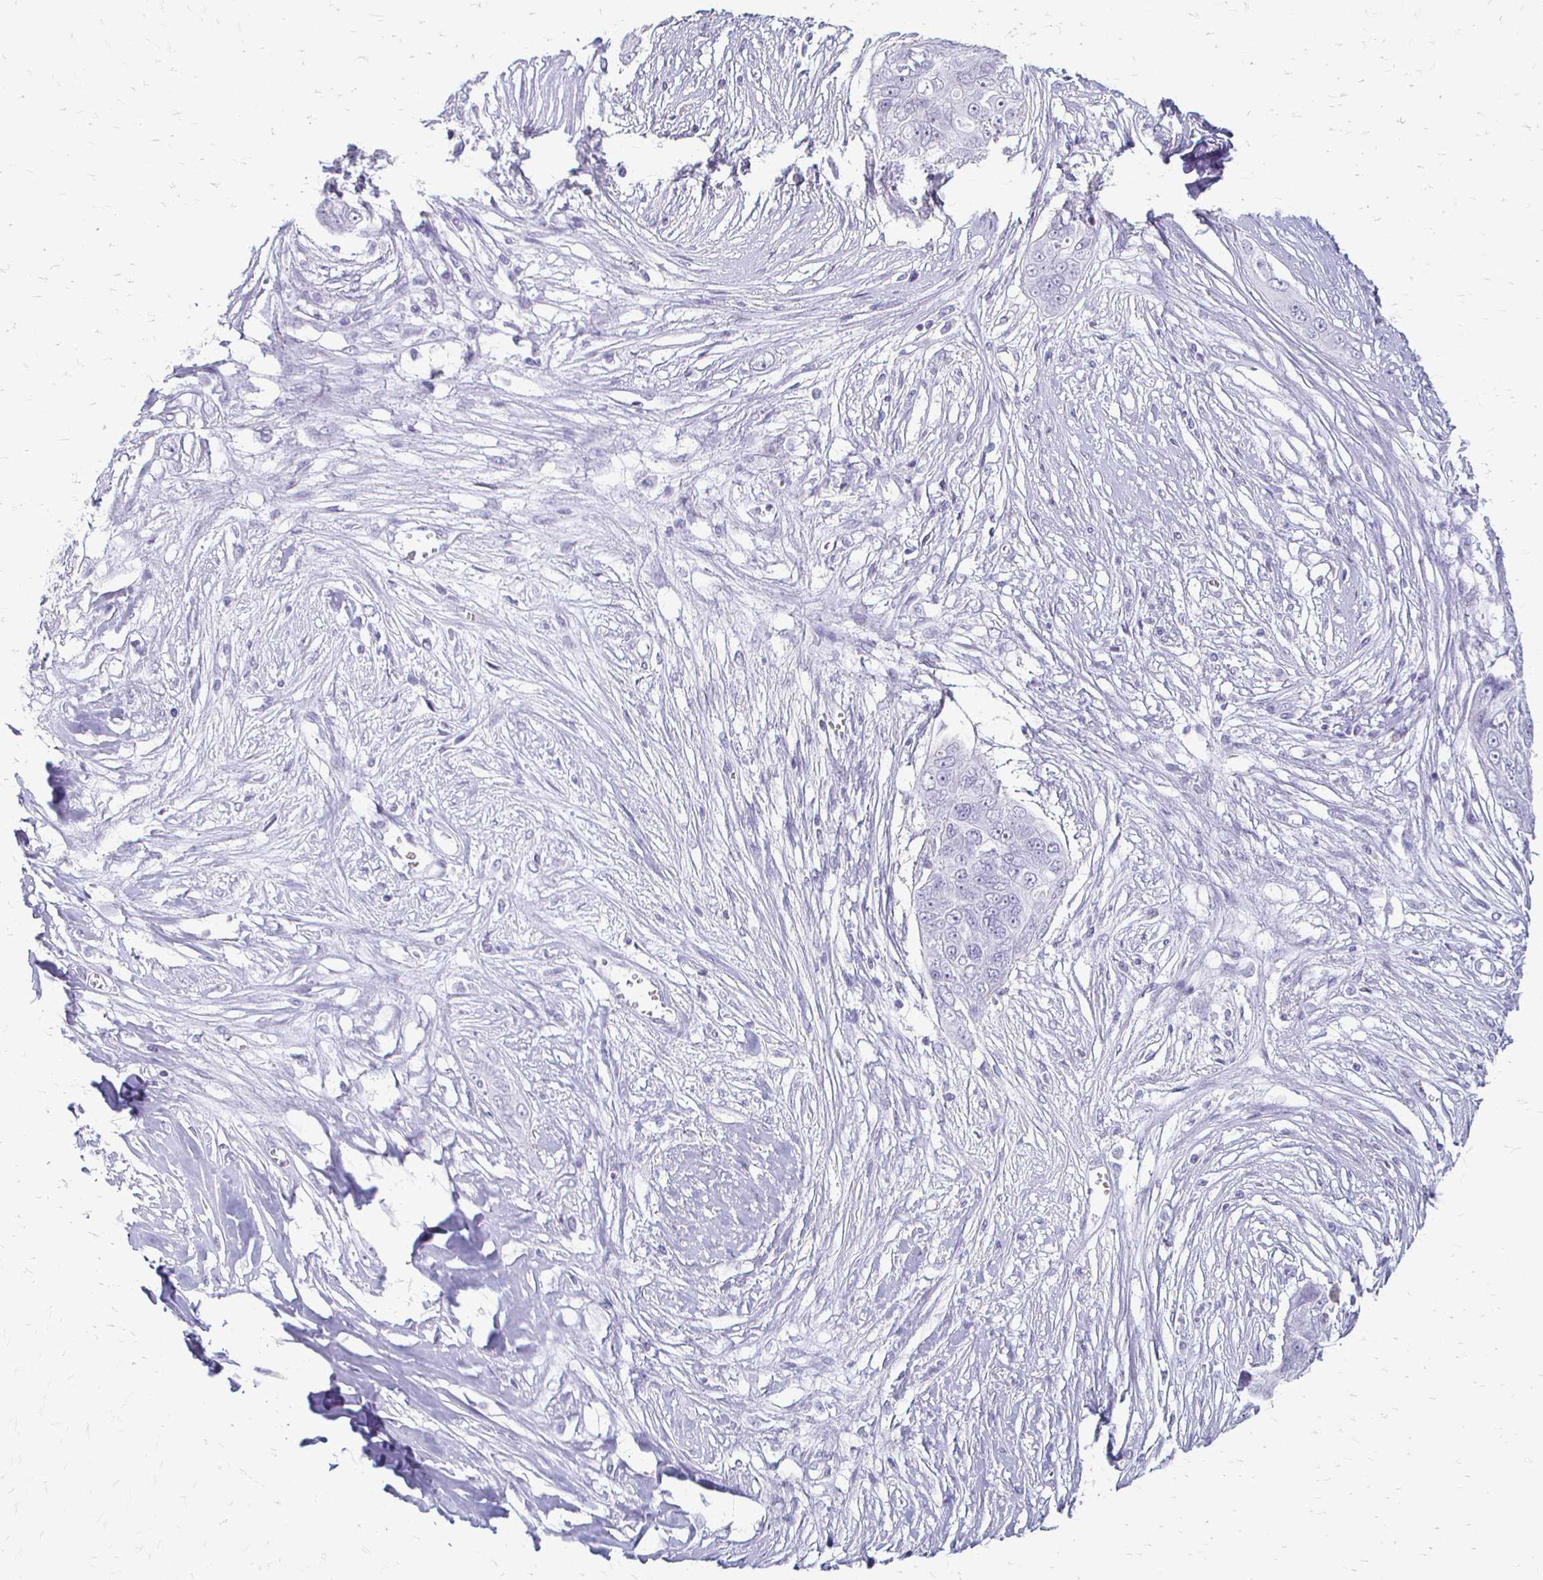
{"staining": {"intensity": "negative", "quantity": "none", "location": "none"}, "tissue": "ovarian cancer", "cell_type": "Tumor cells", "image_type": "cancer", "snomed": [{"axis": "morphology", "description": "Carcinoma, endometroid"}, {"axis": "topography", "description": "Ovary"}], "caption": "Protein analysis of endometroid carcinoma (ovarian) shows no significant positivity in tumor cells.", "gene": "ACP5", "patient": {"sex": "female", "age": 70}}